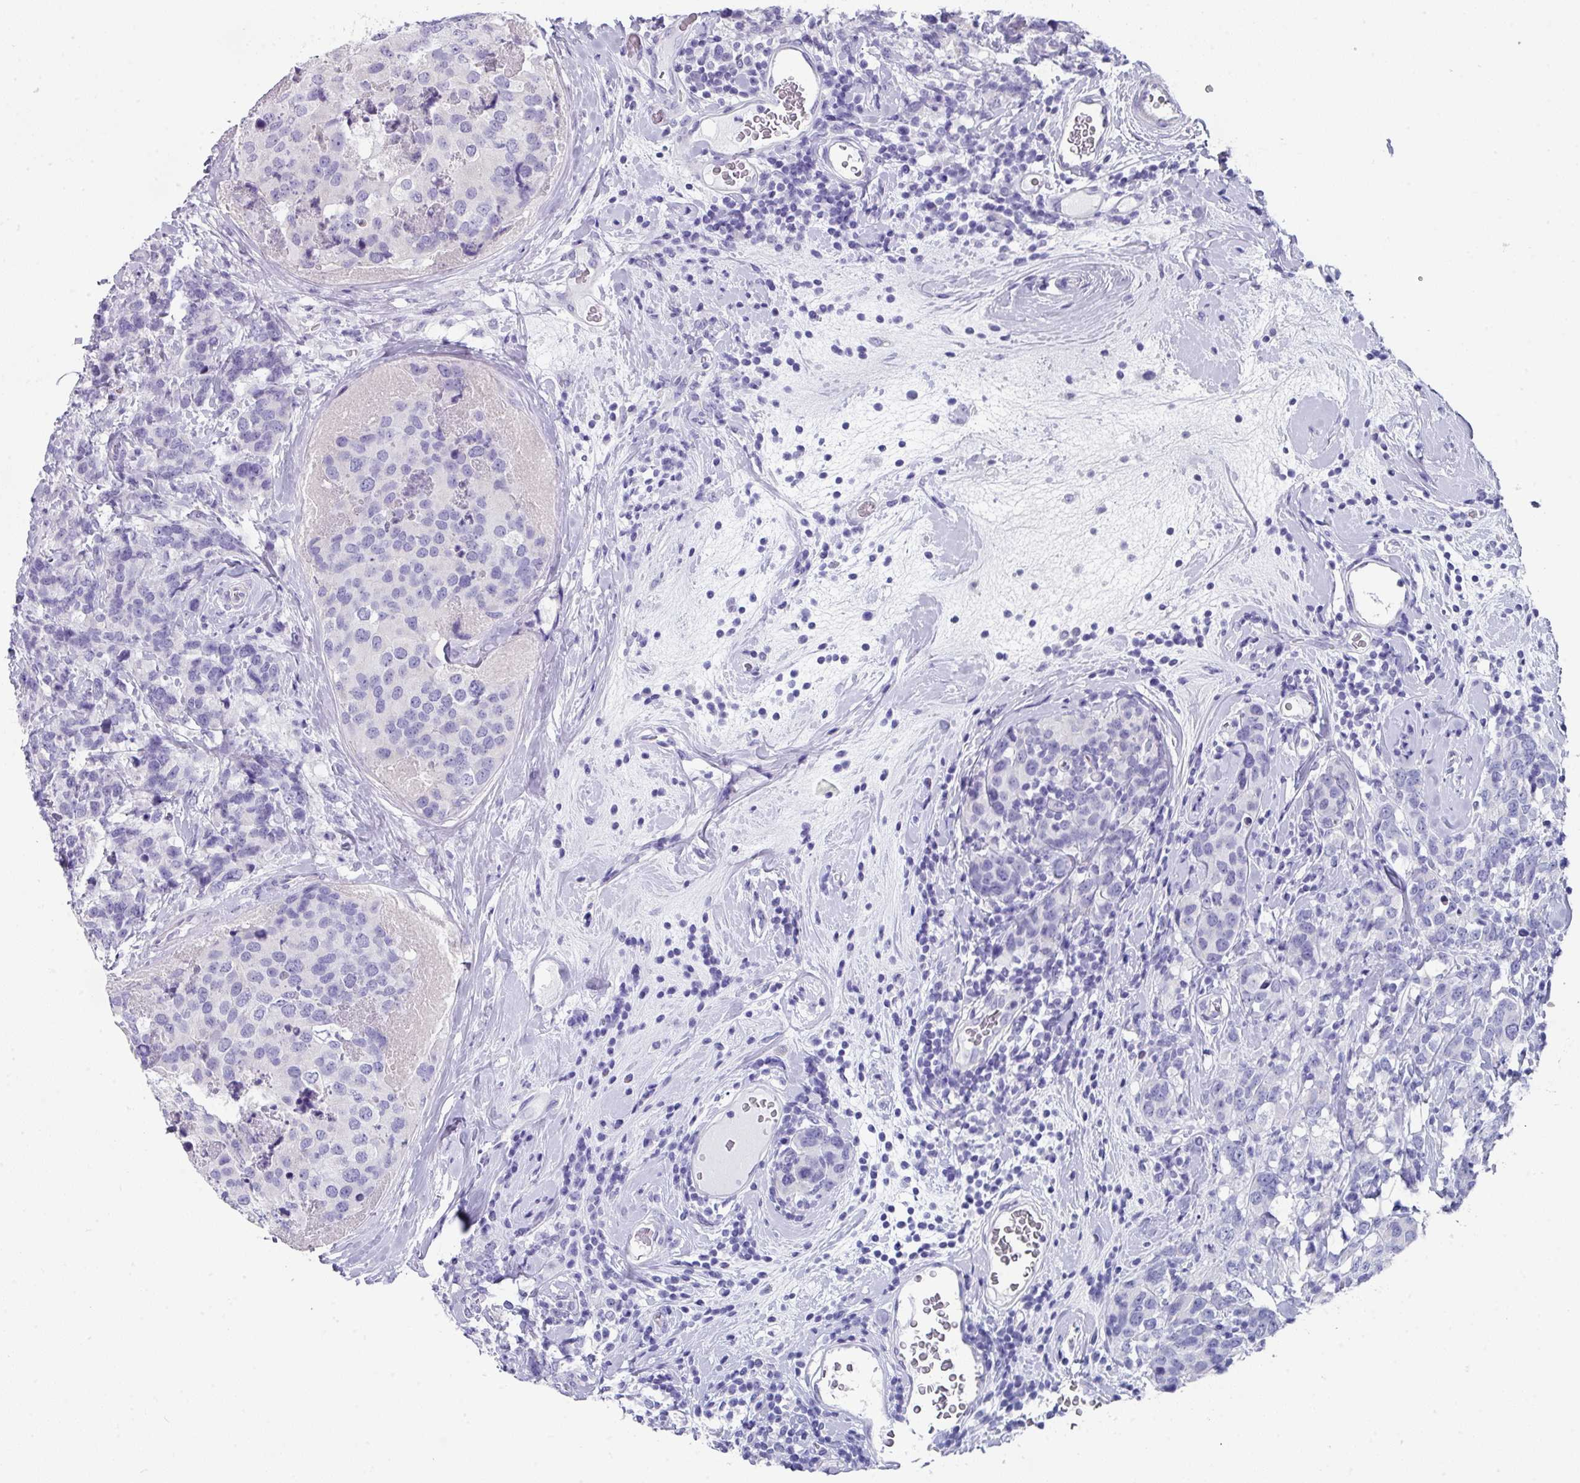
{"staining": {"intensity": "negative", "quantity": "none", "location": "none"}, "tissue": "breast cancer", "cell_type": "Tumor cells", "image_type": "cancer", "snomed": [{"axis": "morphology", "description": "Lobular carcinoma"}, {"axis": "topography", "description": "Breast"}], "caption": "Tumor cells show no significant protein staining in breast cancer (lobular carcinoma).", "gene": "PEX10", "patient": {"sex": "female", "age": 59}}